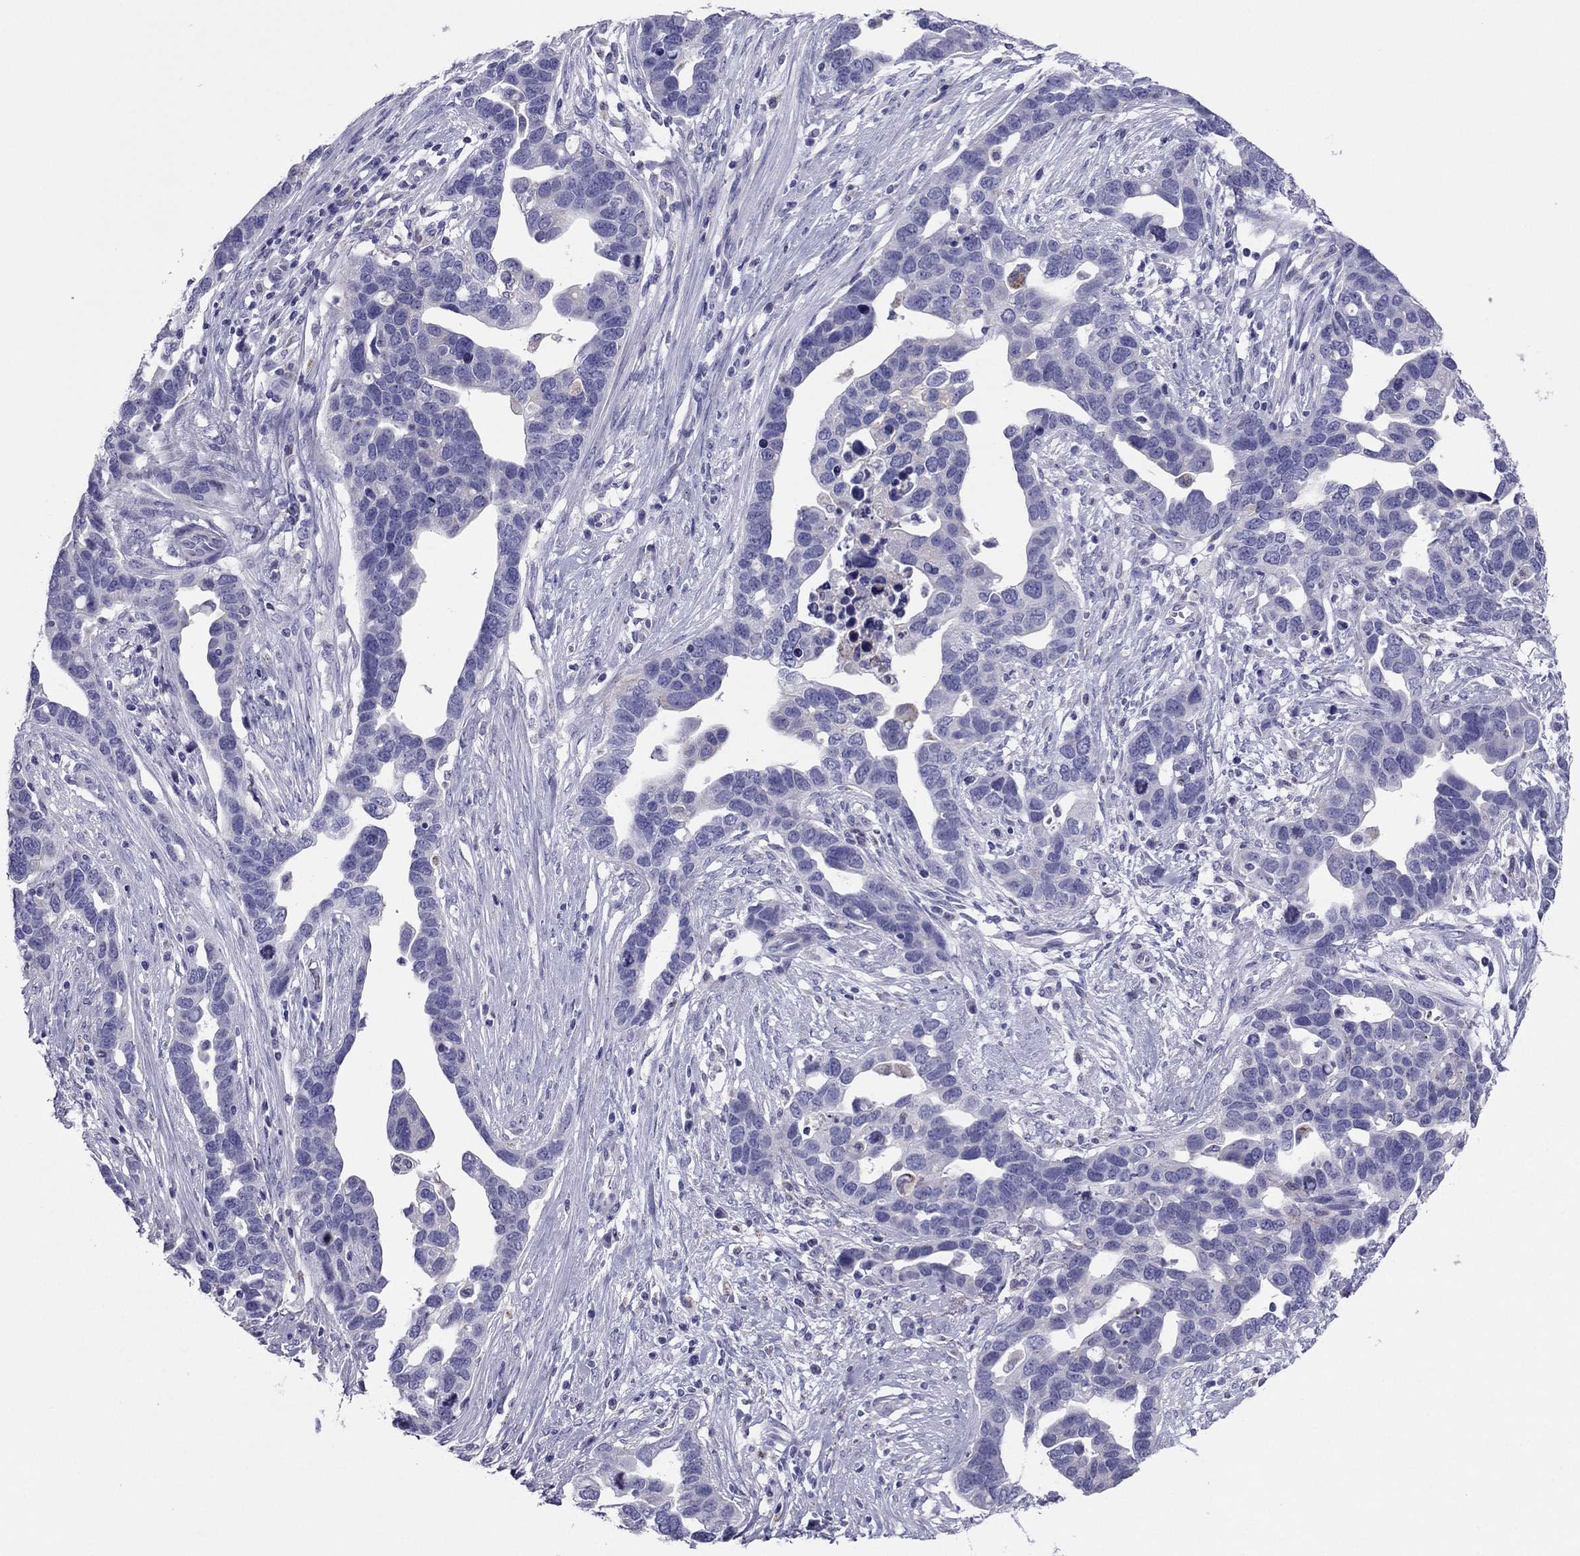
{"staining": {"intensity": "negative", "quantity": "none", "location": "none"}, "tissue": "ovarian cancer", "cell_type": "Tumor cells", "image_type": "cancer", "snomed": [{"axis": "morphology", "description": "Cystadenocarcinoma, serous, NOS"}, {"axis": "topography", "description": "Ovary"}], "caption": "IHC image of neoplastic tissue: human ovarian serous cystadenocarcinoma stained with DAB shows no significant protein staining in tumor cells.", "gene": "MAEL", "patient": {"sex": "female", "age": 54}}